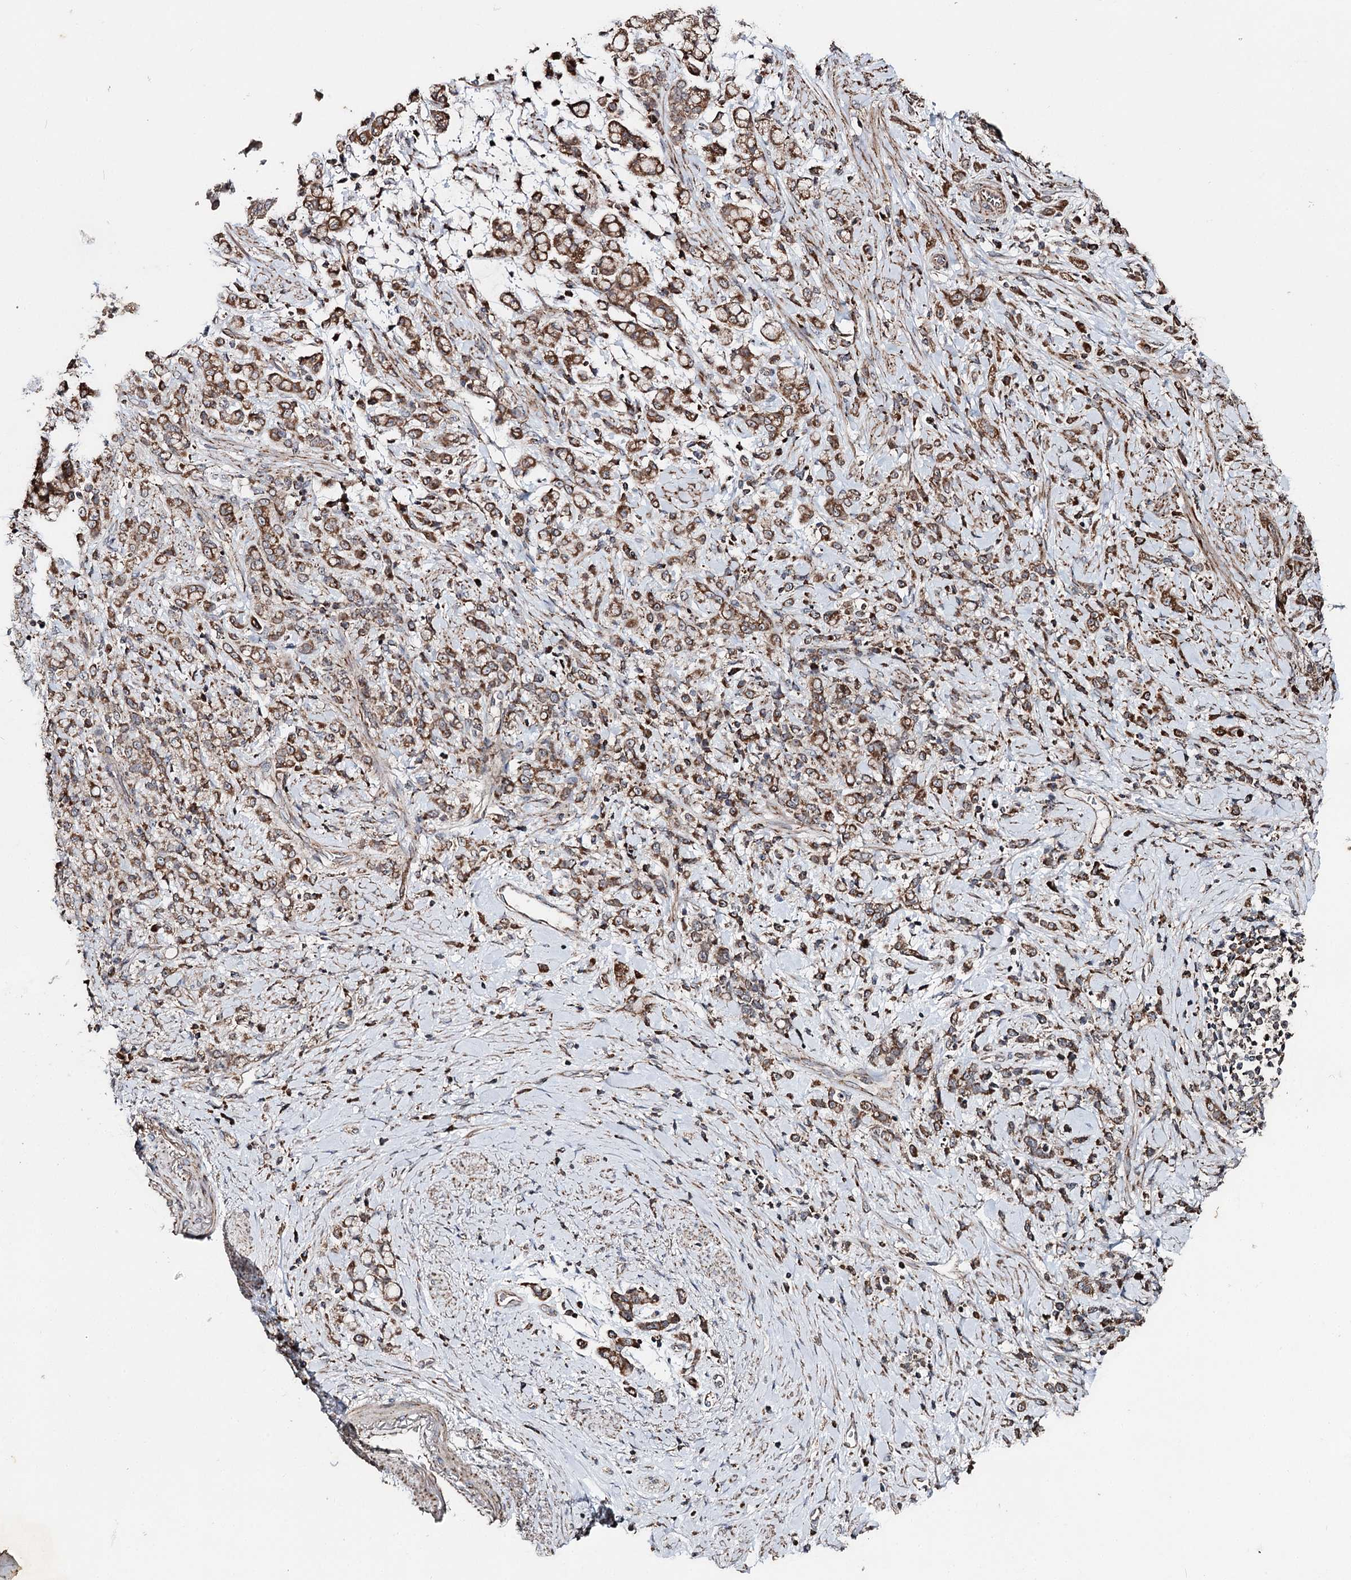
{"staining": {"intensity": "moderate", "quantity": ">75%", "location": "cytoplasmic/membranous"}, "tissue": "stomach cancer", "cell_type": "Tumor cells", "image_type": "cancer", "snomed": [{"axis": "morphology", "description": "Adenocarcinoma, NOS"}, {"axis": "topography", "description": "Stomach"}], "caption": "Human adenocarcinoma (stomach) stained with a protein marker displays moderate staining in tumor cells.", "gene": "MINDY3", "patient": {"sex": "female", "age": 60}}